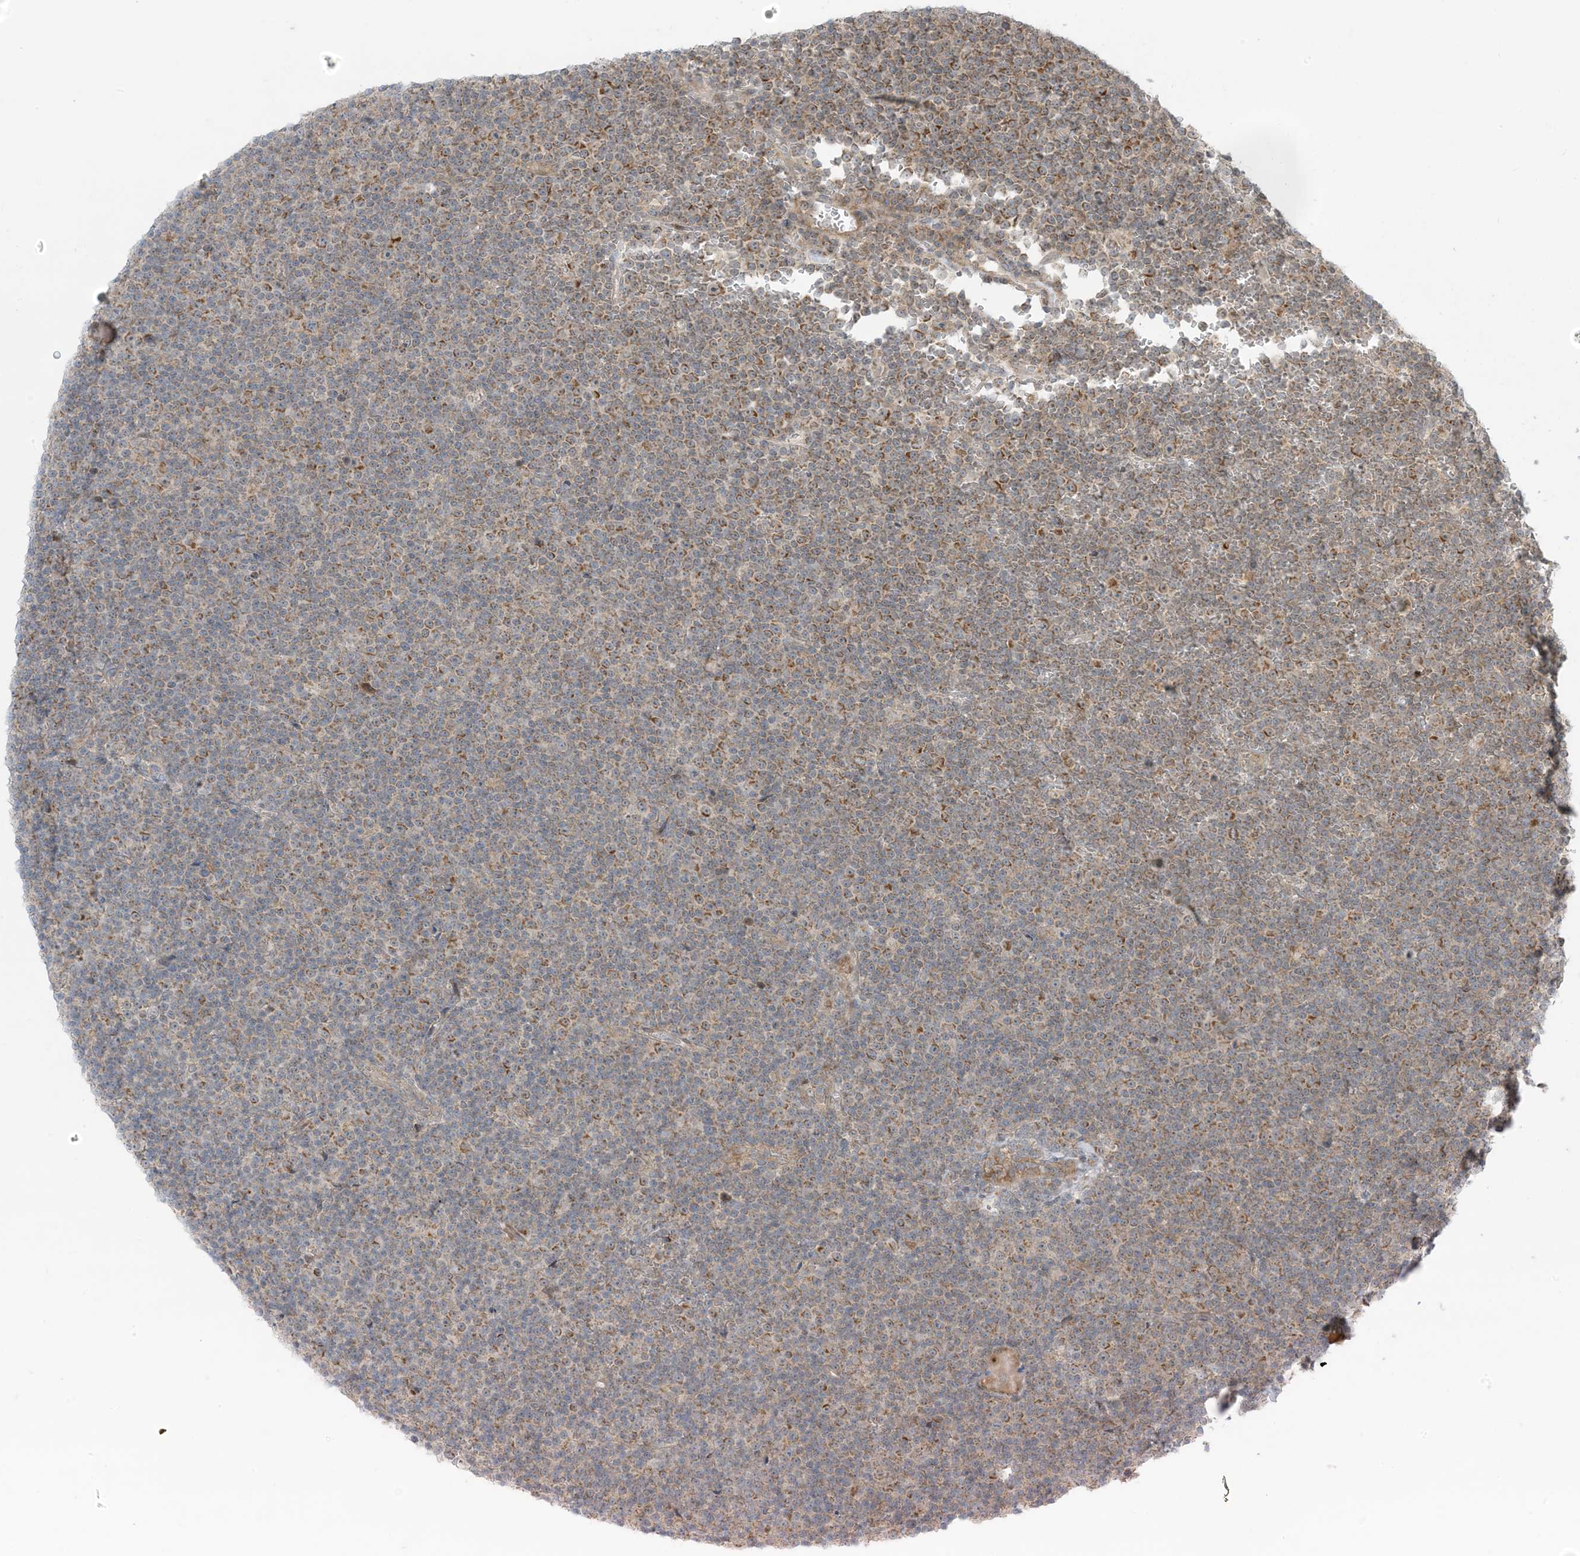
{"staining": {"intensity": "moderate", "quantity": ">75%", "location": "cytoplasmic/membranous"}, "tissue": "lymphoma", "cell_type": "Tumor cells", "image_type": "cancer", "snomed": [{"axis": "morphology", "description": "Malignant lymphoma, non-Hodgkin's type, Low grade"}, {"axis": "topography", "description": "Lymph node"}], "caption": "High-power microscopy captured an immunohistochemistry (IHC) micrograph of low-grade malignant lymphoma, non-Hodgkin's type, revealing moderate cytoplasmic/membranous positivity in about >75% of tumor cells. (DAB (3,3'-diaminobenzidine) IHC, brown staining for protein, blue staining for nuclei).", "gene": "PHLDB2", "patient": {"sex": "female", "age": 67}}